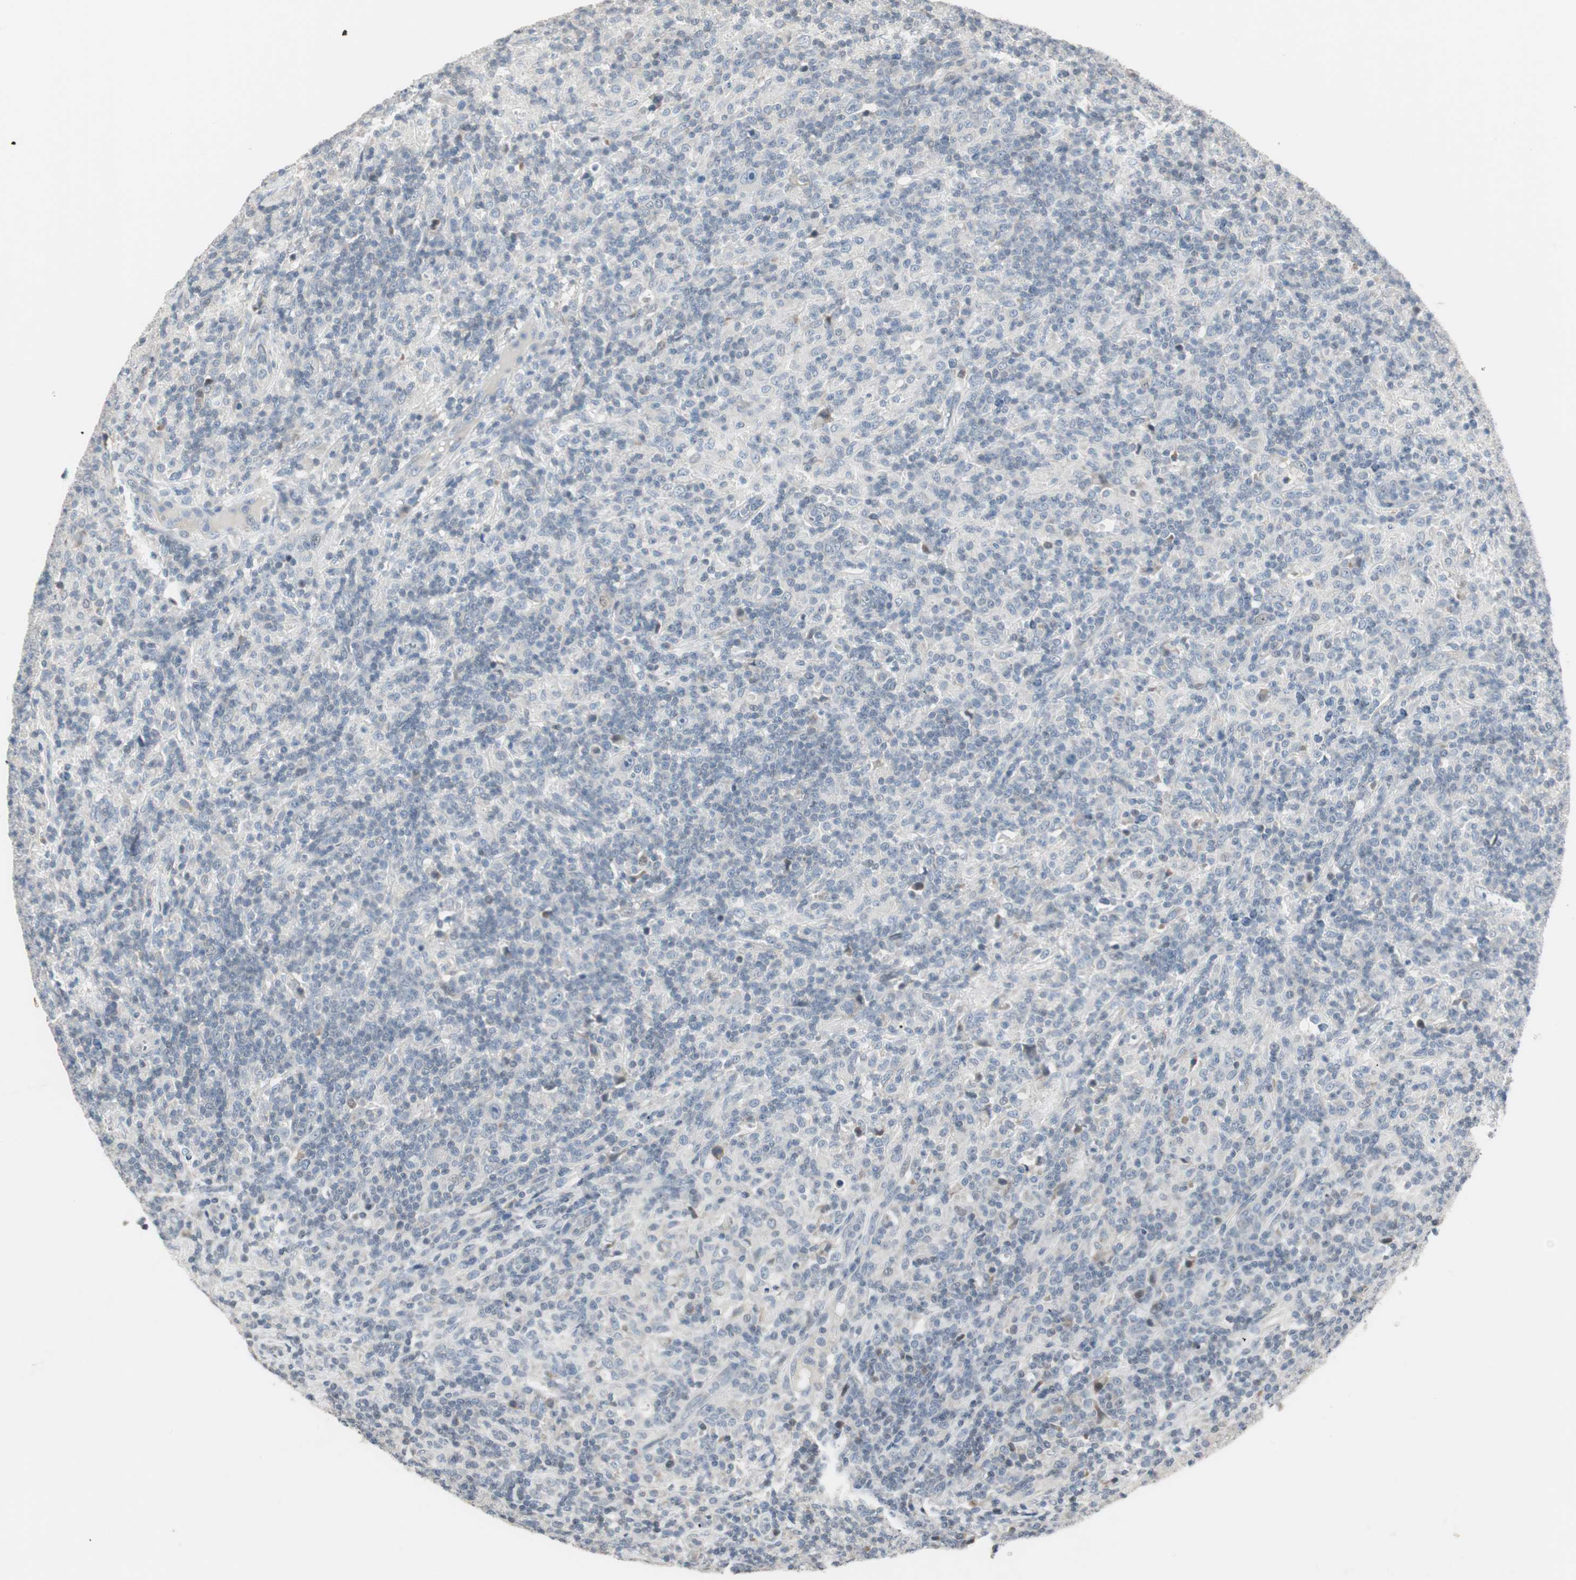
{"staining": {"intensity": "negative", "quantity": "none", "location": "none"}, "tissue": "lymphoma", "cell_type": "Tumor cells", "image_type": "cancer", "snomed": [{"axis": "morphology", "description": "Hodgkin's disease, NOS"}, {"axis": "topography", "description": "Lymph node"}], "caption": "Micrograph shows no protein expression in tumor cells of Hodgkin's disease tissue.", "gene": "PDZK1", "patient": {"sex": "male", "age": 70}}